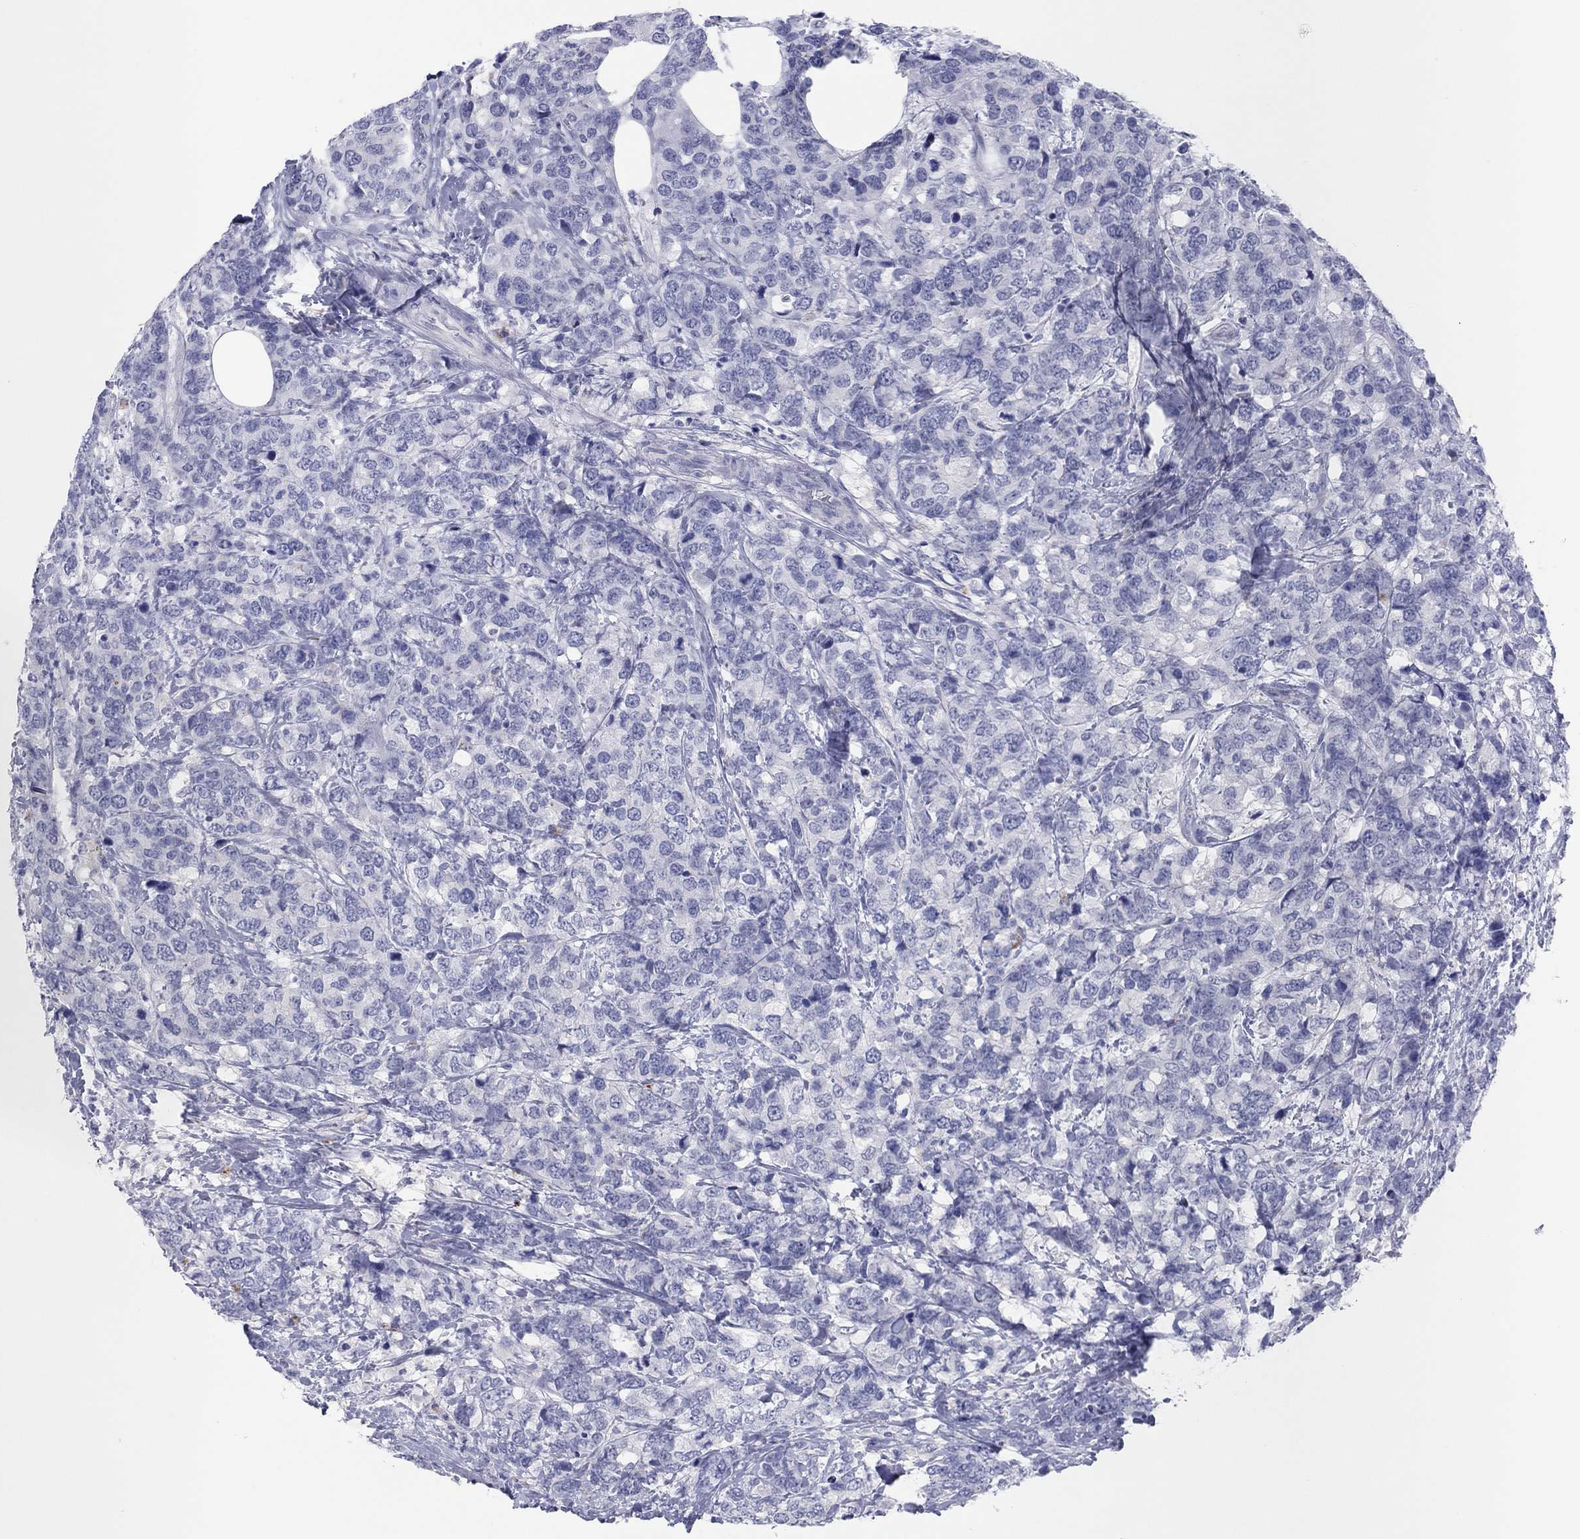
{"staining": {"intensity": "negative", "quantity": "none", "location": "none"}, "tissue": "breast cancer", "cell_type": "Tumor cells", "image_type": "cancer", "snomed": [{"axis": "morphology", "description": "Lobular carcinoma"}, {"axis": "topography", "description": "Breast"}], "caption": "Immunohistochemical staining of human lobular carcinoma (breast) exhibits no significant positivity in tumor cells.", "gene": "CPNE6", "patient": {"sex": "female", "age": 59}}